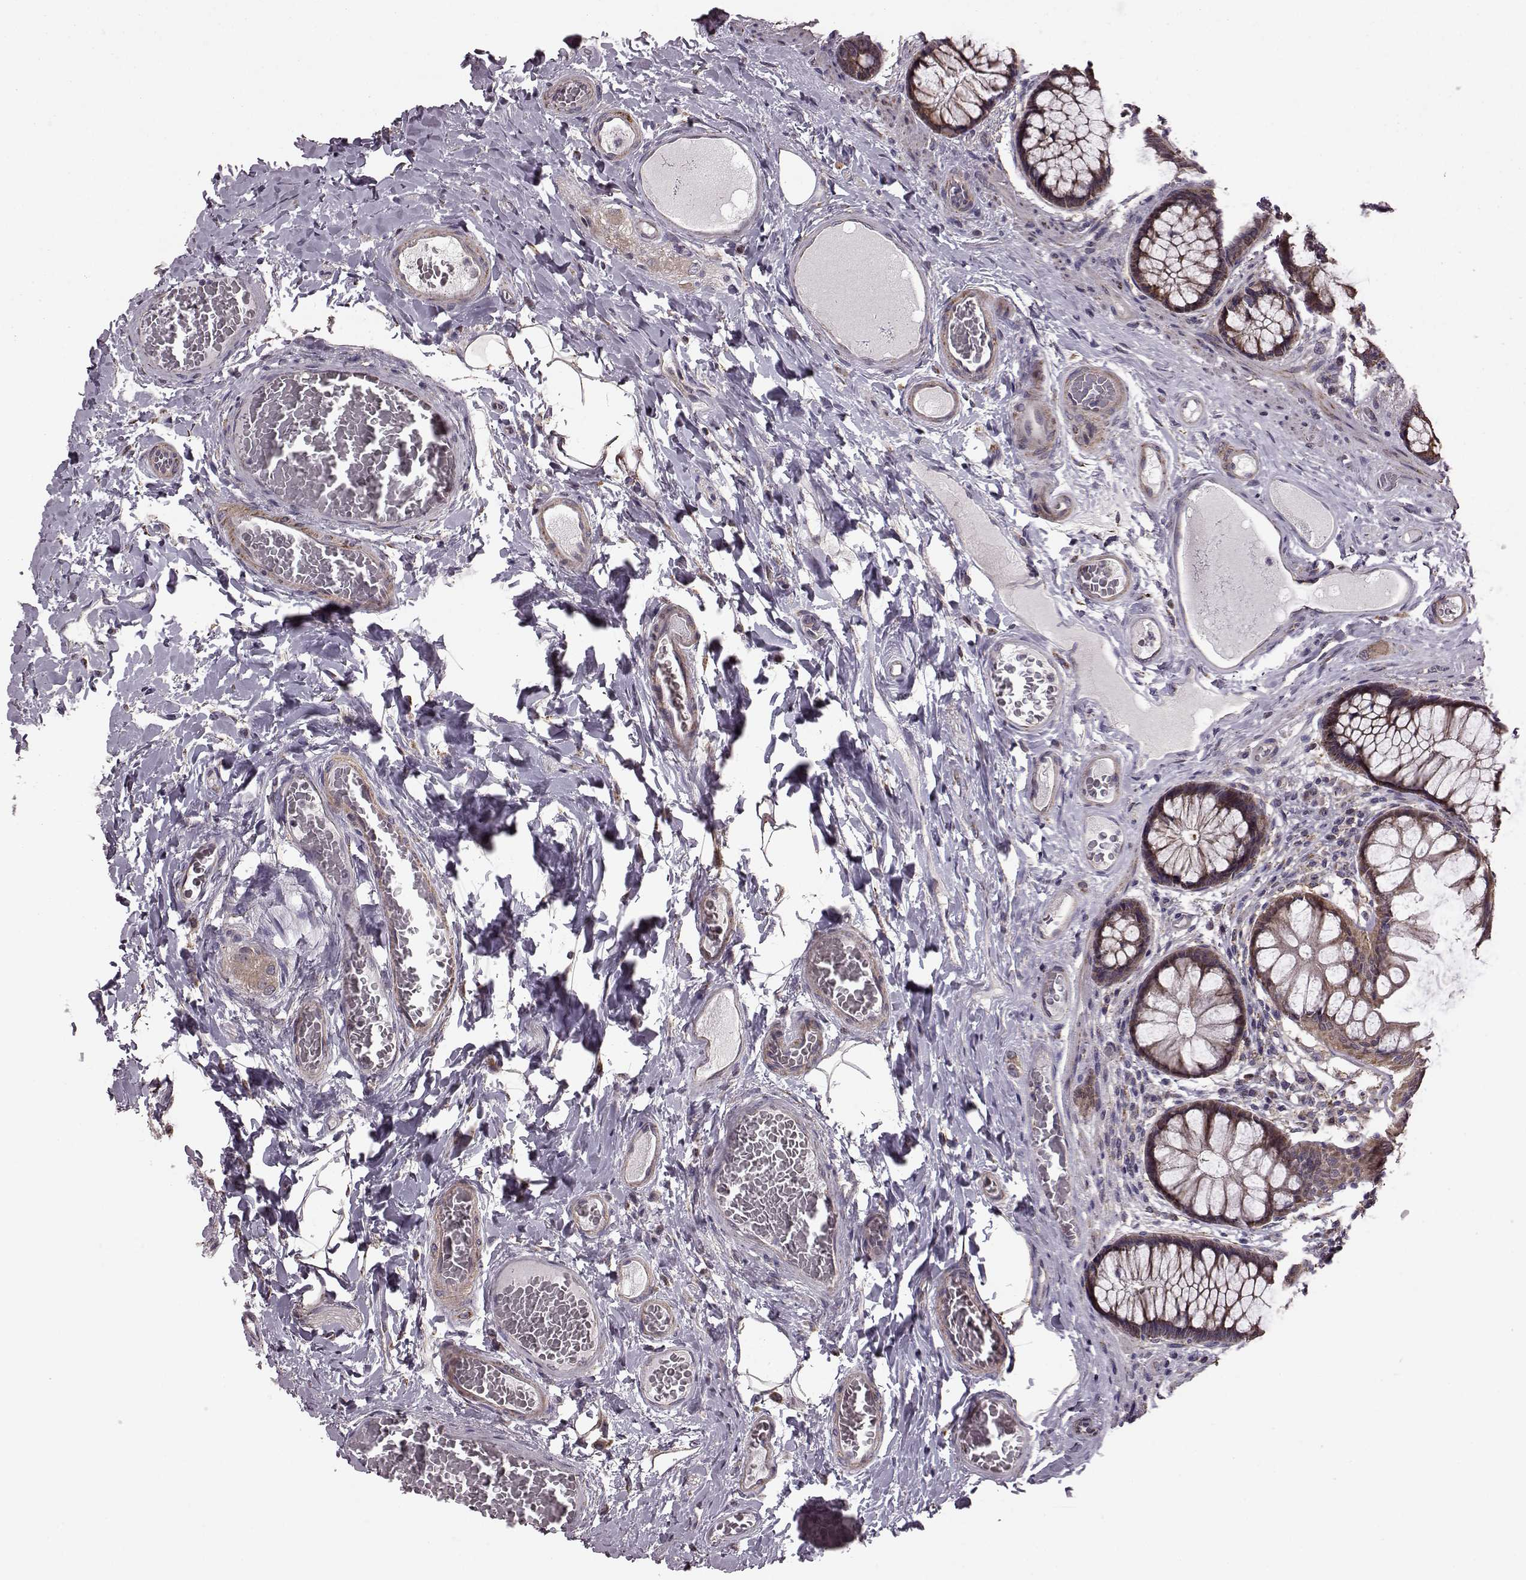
{"staining": {"intensity": "negative", "quantity": "none", "location": "none"}, "tissue": "colon", "cell_type": "Endothelial cells", "image_type": "normal", "snomed": [{"axis": "morphology", "description": "Normal tissue, NOS"}, {"axis": "topography", "description": "Colon"}], "caption": "Immunohistochemical staining of normal colon shows no significant expression in endothelial cells.", "gene": "PUDP", "patient": {"sex": "female", "age": 65}}